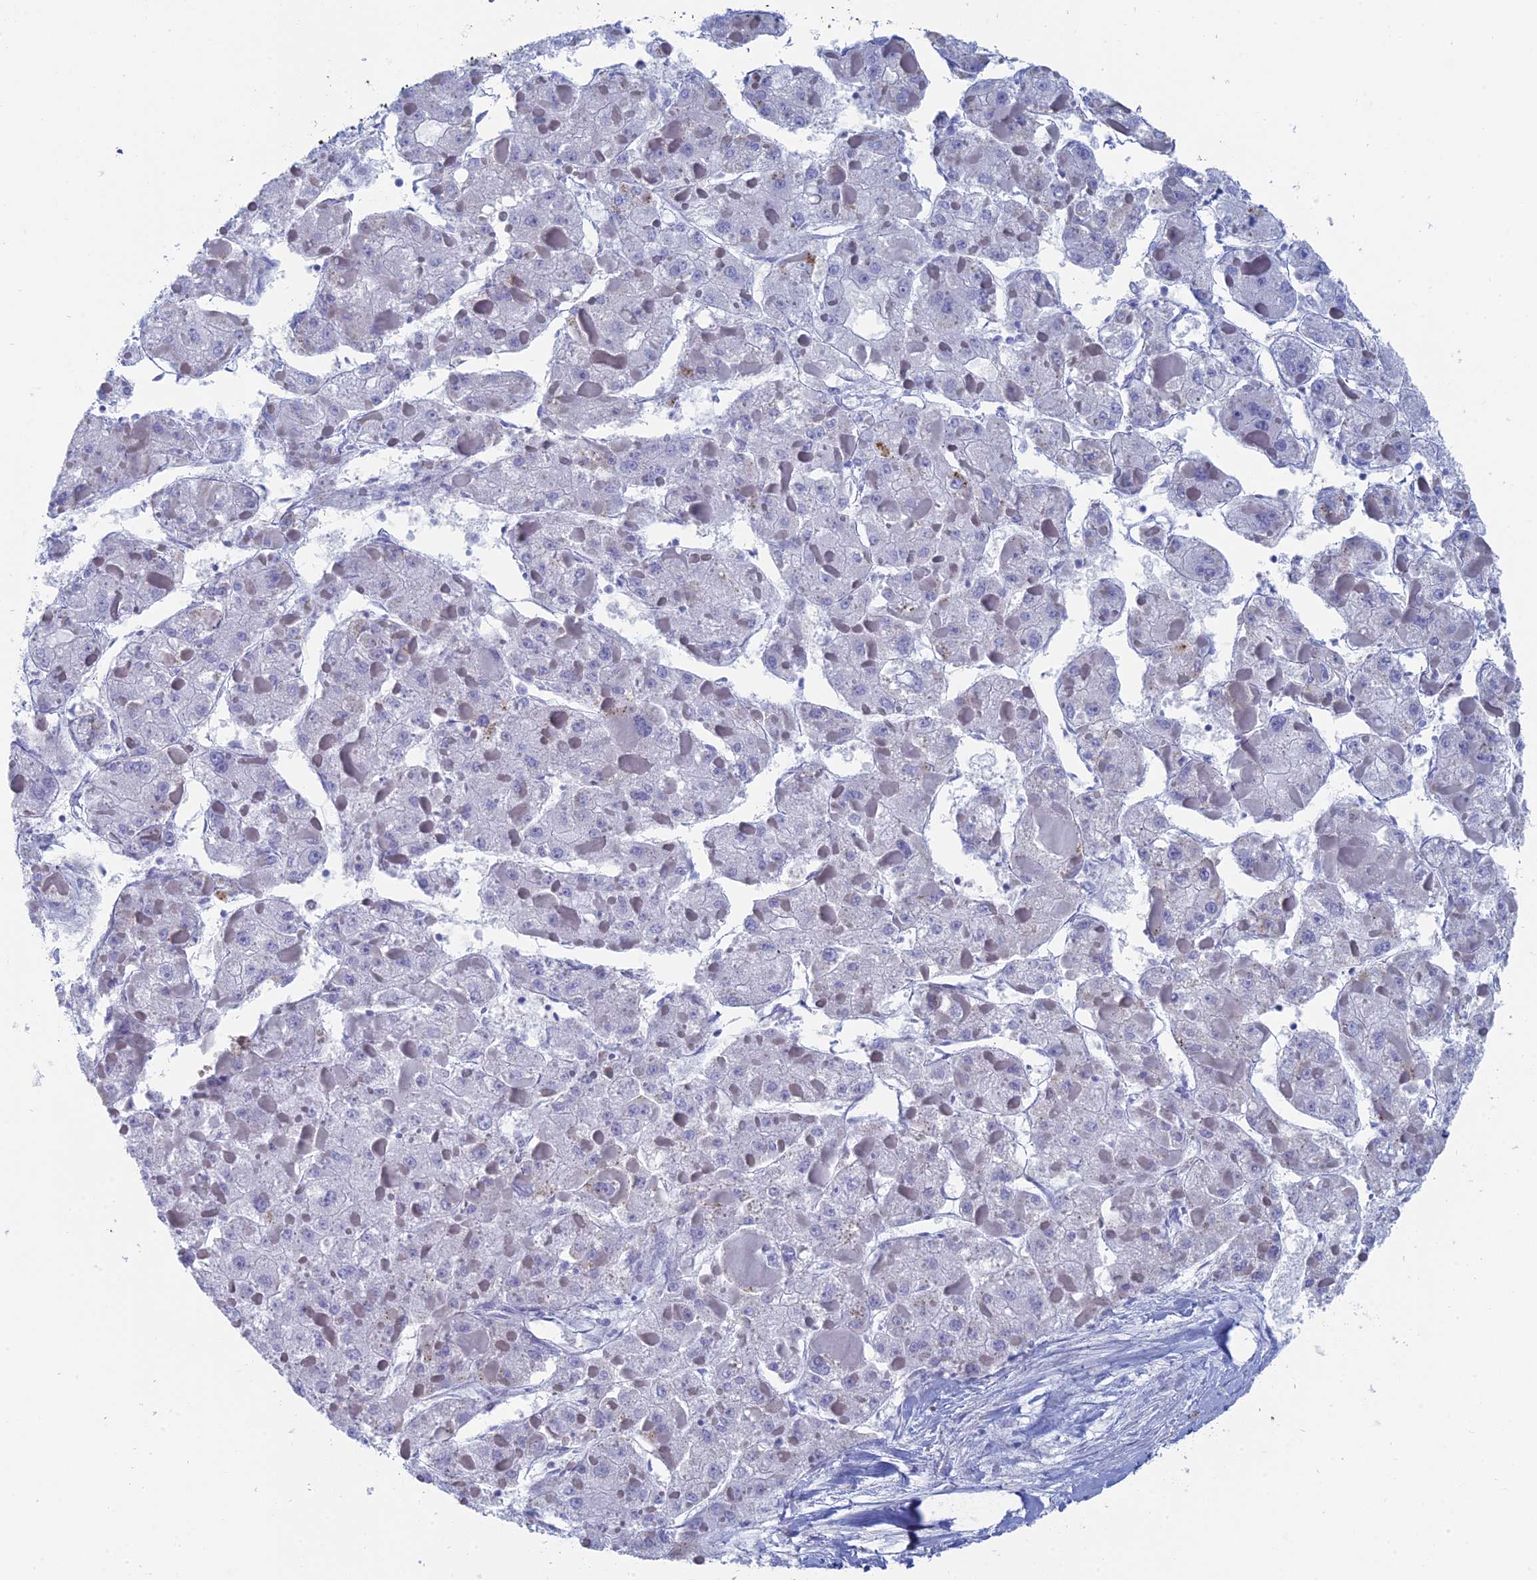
{"staining": {"intensity": "negative", "quantity": "none", "location": "none"}, "tissue": "liver cancer", "cell_type": "Tumor cells", "image_type": "cancer", "snomed": [{"axis": "morphology", "description": "Carcinoma, Hepatocellular, NOS"}, {"axis": "topography", "description": "Liver"}], "caption": "The photomicrograph demonstrates no significant expression in tumor cells of liver cancer.", "gene": "ALMS1", "patient": {"sex": "female", "age": 73}}